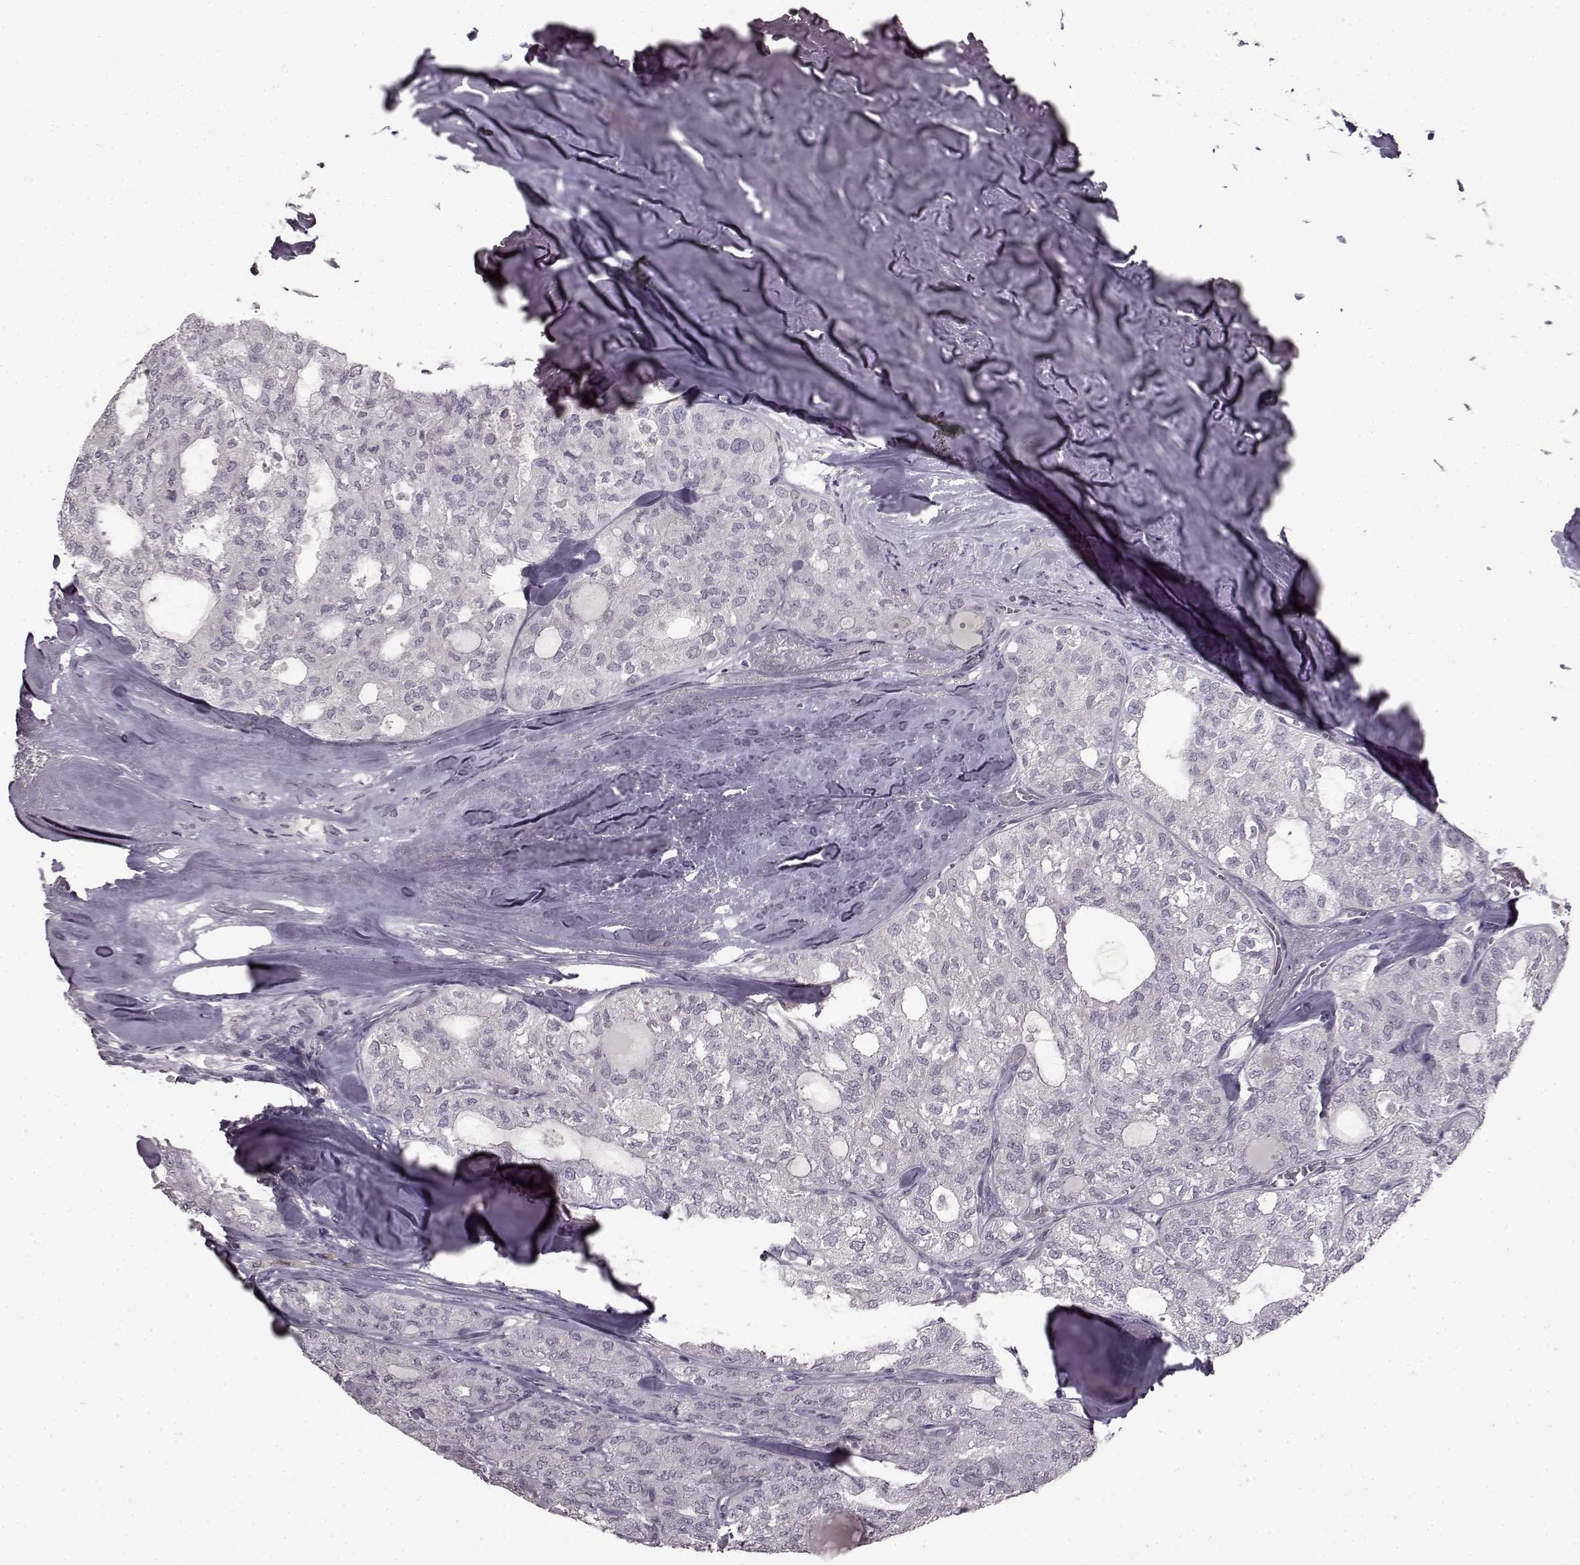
{"staining": {"intensity": "negative", "quantity": "none", "location": "none"}, "tissue": "thyroid cancer", "cell_type": "Tumor cells", "image_type": "cancer", "snomed": [{"axis": "morphology", "description": "Follicular adenoma carcinoma, NOS"}, {"axis": "topography", "description": "Thyroid gland"}], "caption": "Immunohistochemistry micrograph of thyroid cancer stained for a protein (brown), which shows no staining in tumor cells.", "gene": "LHB", "patient": {"sex": "male", "age": 75}}